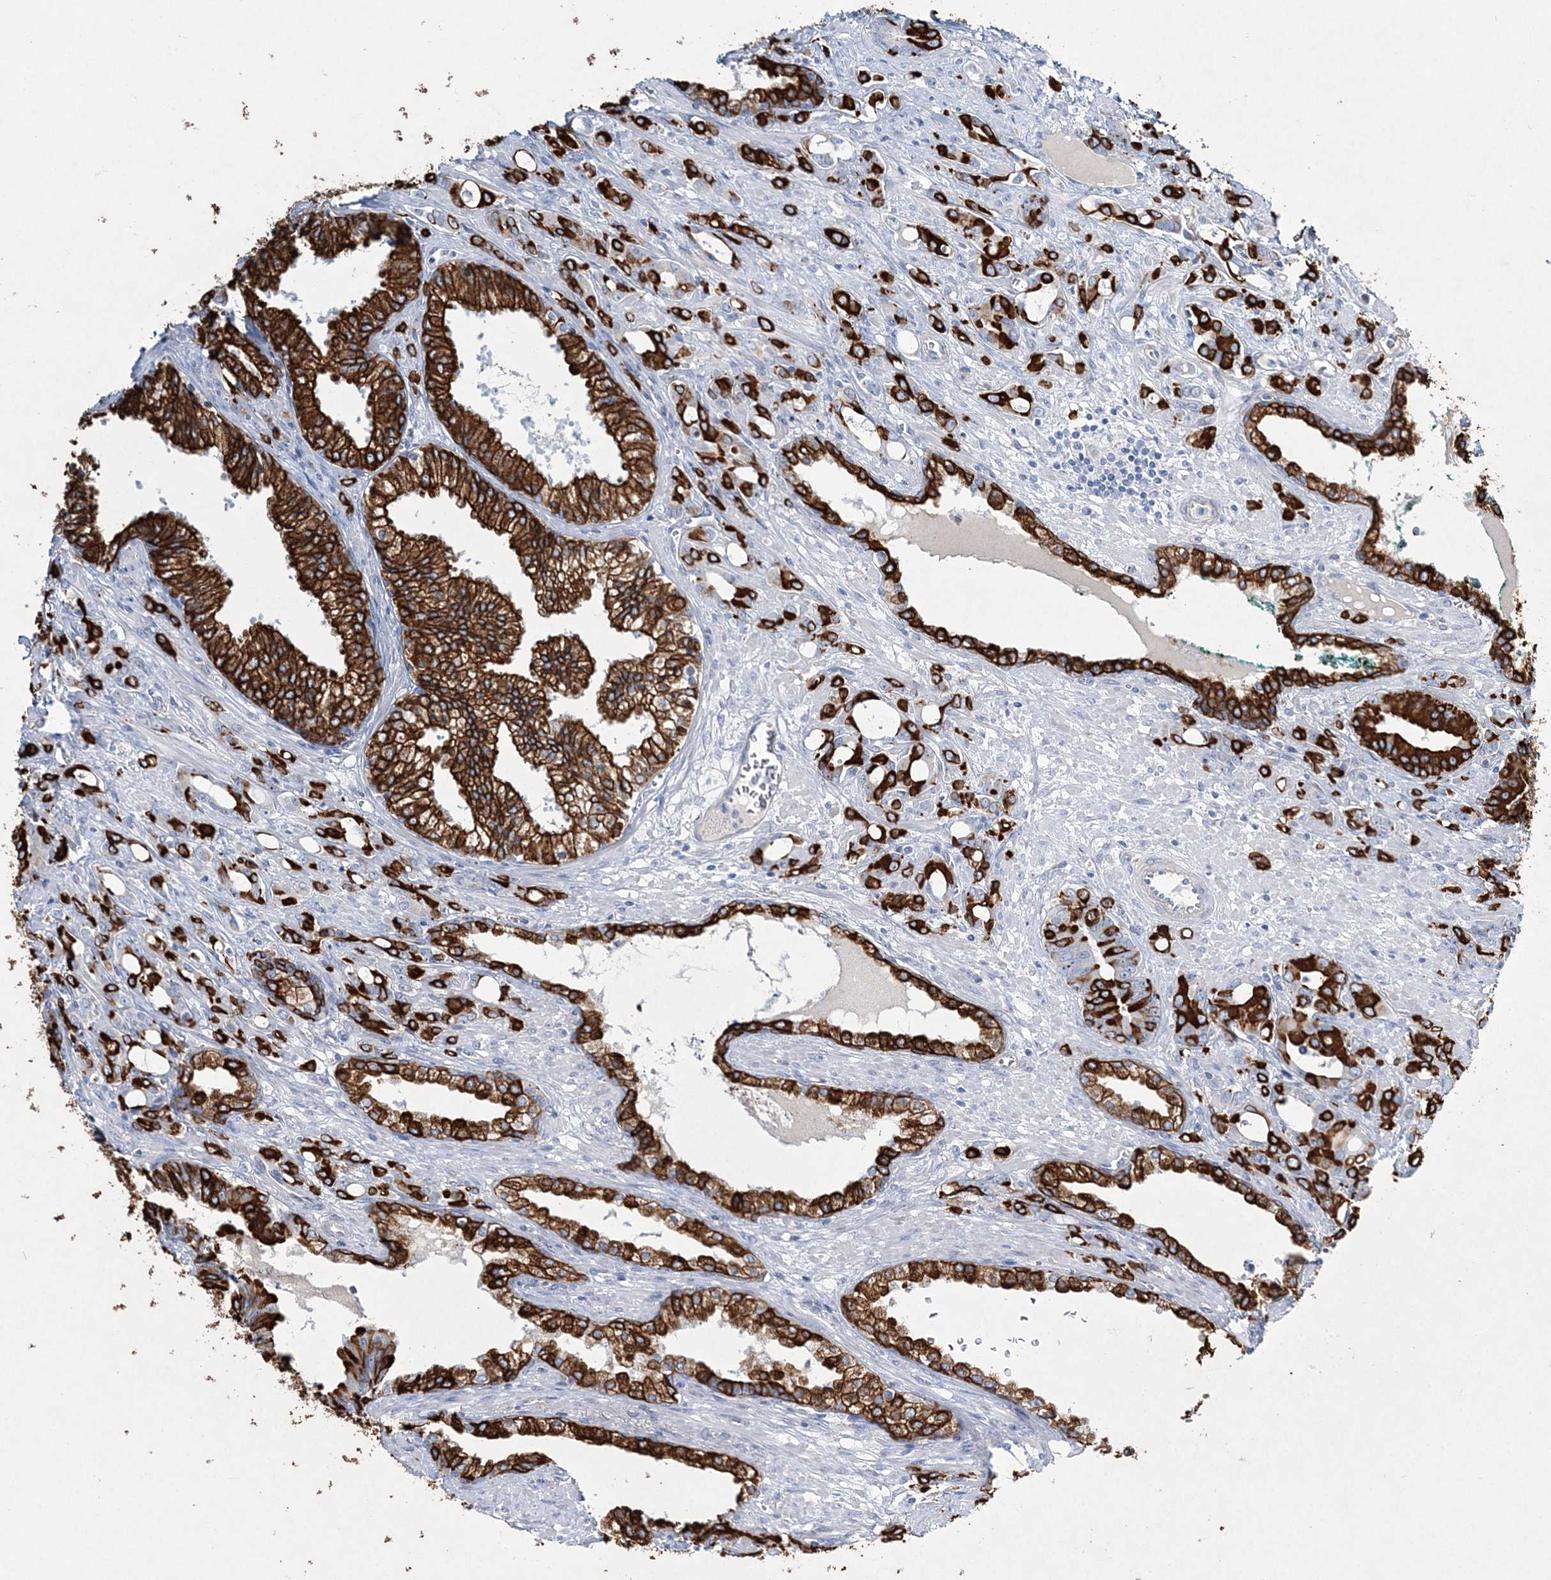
{"staining": {"intensity": "strong", "quantity": ">75%", "location": "cytoplasmic/membranous"}, "tissue": "prostate cancer", "cell_type": "Tumor cells", "image_type": "cancer", "snomed": [{"axis": "morphology", "description": "Adenocarcinoma, High grade"}, {"axis": "topography", "description": "Prostate"}], "caption": "Prostate adenocarcinoma (high-grade) stained with IHC shows strong cytoplasmic/membranous expression in approximately >75% of tumor cells.", "gene": "ADGRL1", "patient": {"sex": "male", "age": 72}}